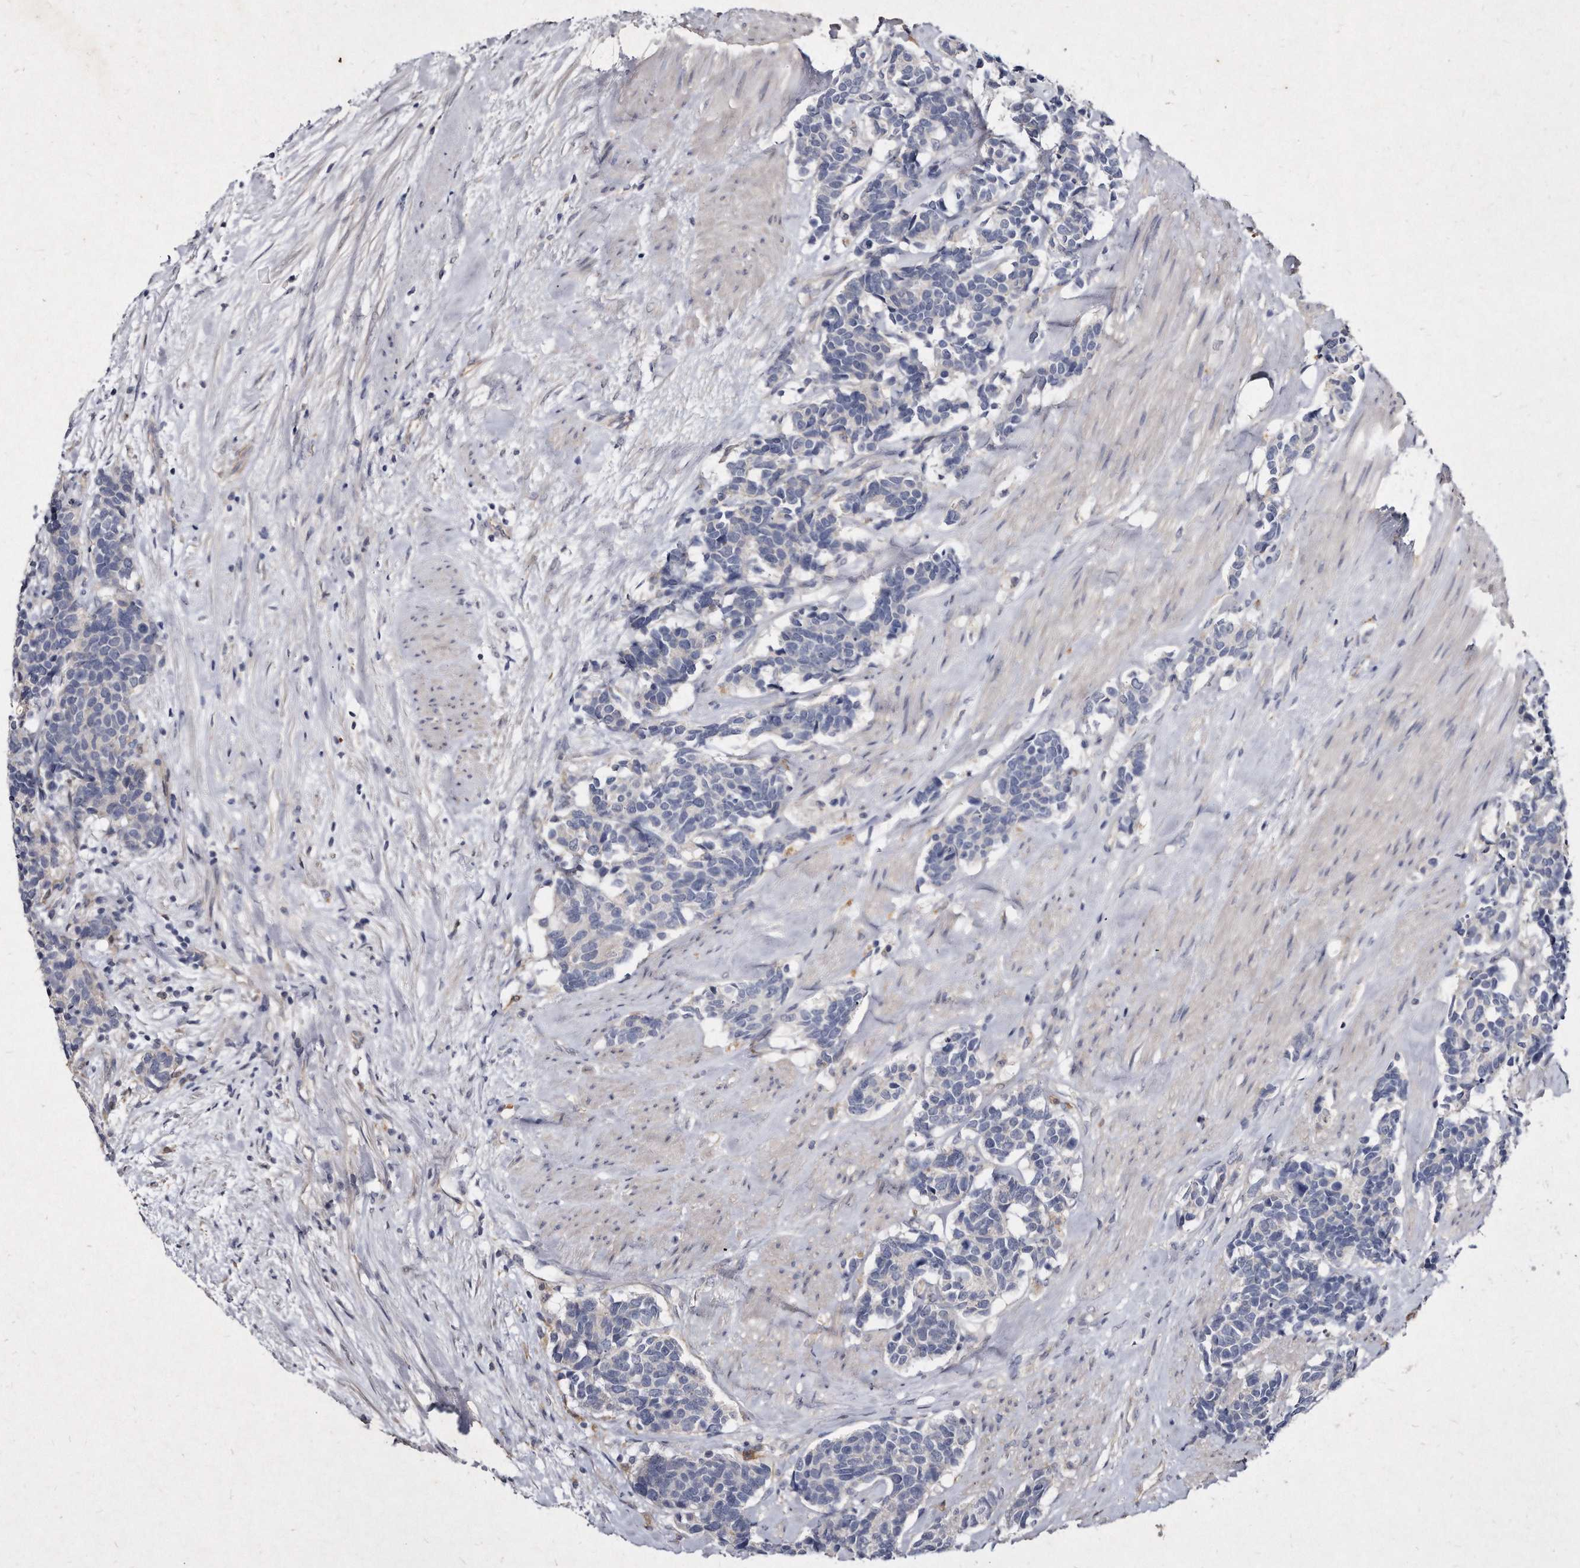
{"staining": {"intensity": "negative", "quantity": "none", "location": "none"}, "tissue": "carcinoid", "cell_type": "Tumor cells", "image_type": "cancer", "snomed": [{"axis": "morphology", "description": "Carcinoma, NOS"}, {"axis": "morphology", "description": "Carcinoid, malignant, NOS"}, {"axis": "topography", "description": "Urinary bladder"}], "caption": "Tumor cells are negative for brown protein staining in malignant carcinoid. (Brightfield microscopy of DAB (3,3'-diaminobenzidine) immunohistochemistry at high magnification).", "gene": "KLHDC3", "patient": {"sex": "male", "age": 57}}